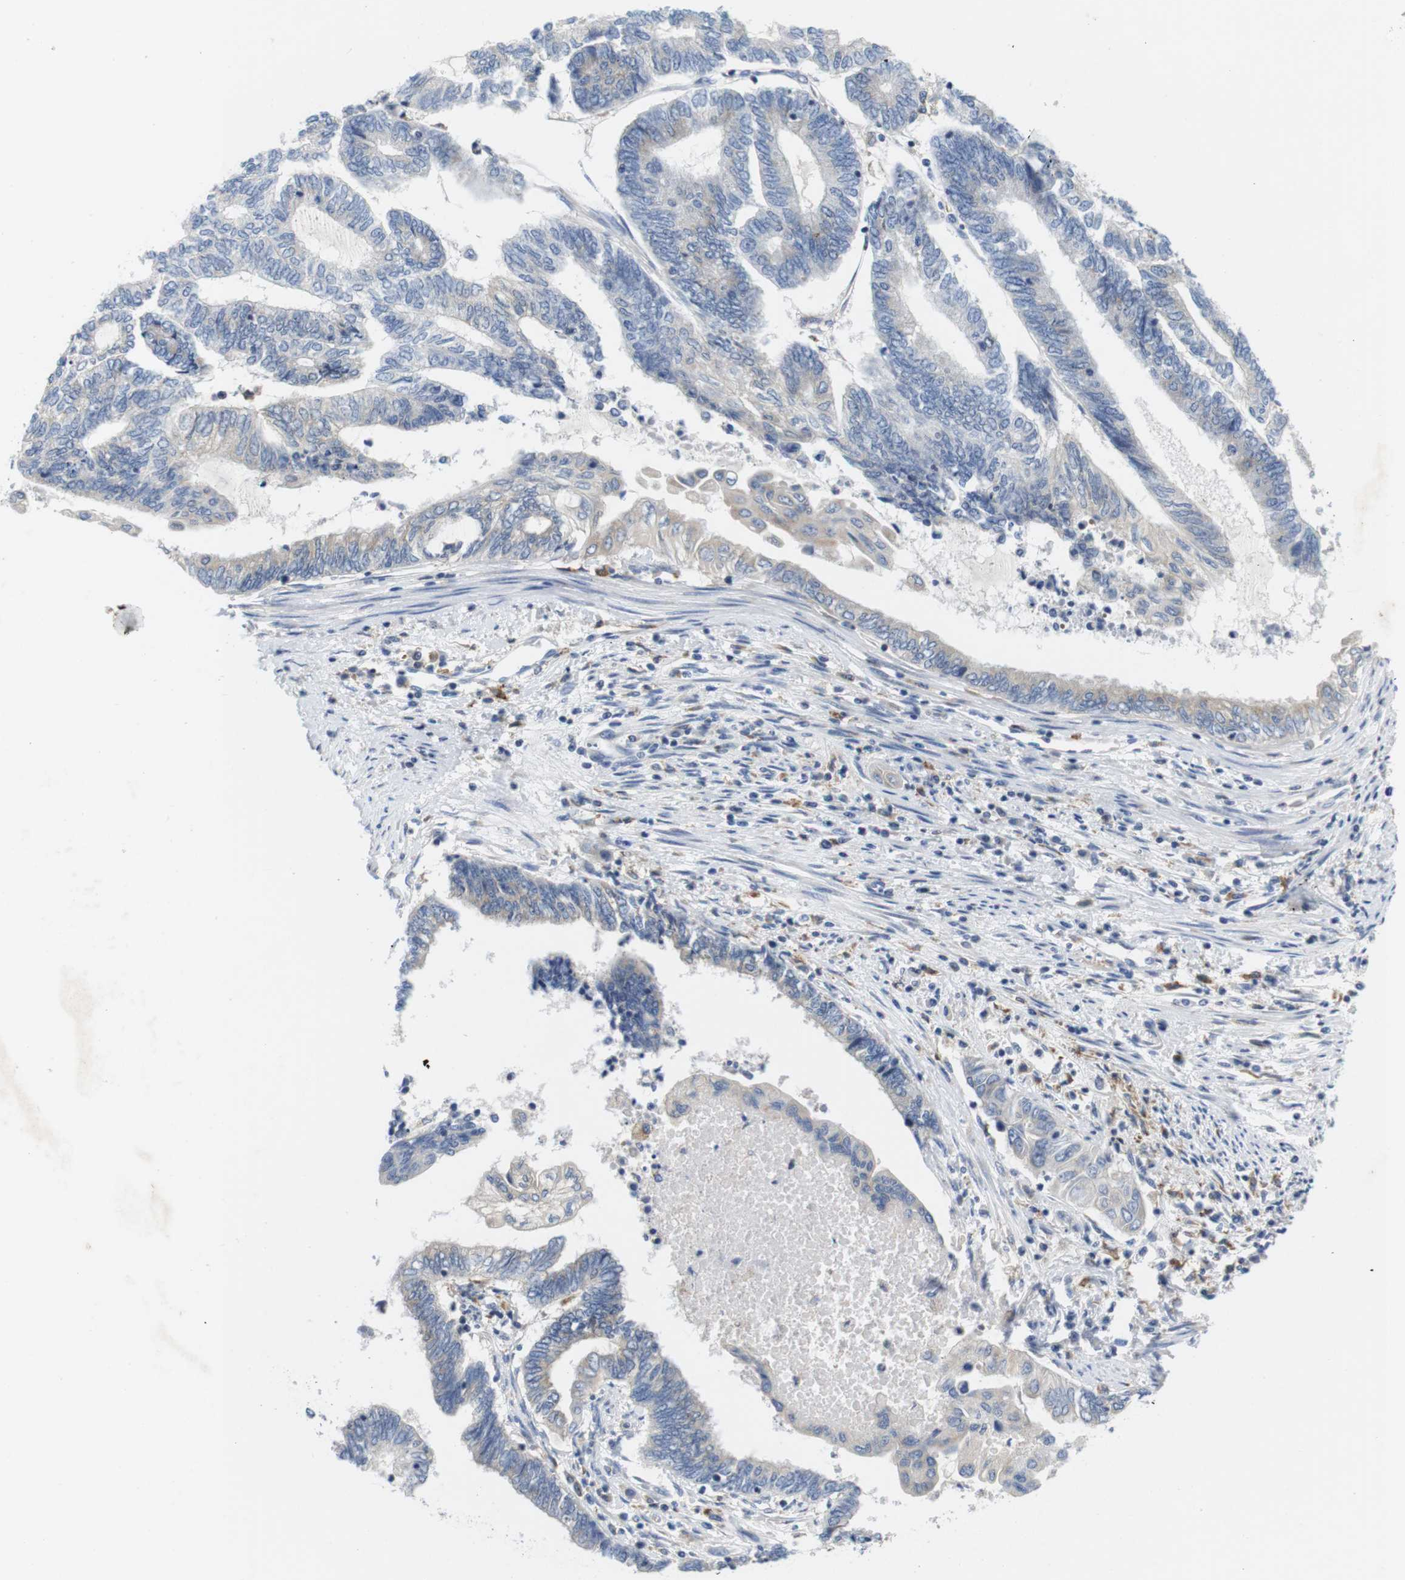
{"staining": {"intensity": "negative", "quantity": "none", "location": "none"}, "tissue": "endometrial cancer", "cell_type": "Tumor cells", "image_type": "cancer", "snomed": [{"axis": "morphology", "description": "Adenocarcinoma, NOS"}, {"axis": "topography", "description": "Uterus"}, {"axis": "topography", "description": "Endometrium"}], "caption": "The histopathology image exhibits no significant positivity in tumor cells of endometrial cancer. (Stains: DAB (3,3'-diaminobenzidine) immunohistochemistry (IHC) with hematoxylin counter stain, Microscopy: brightfield microscopy at high magnification).", "gene": "CNGA2", "patient": {"sex": "female", "age": 70}}